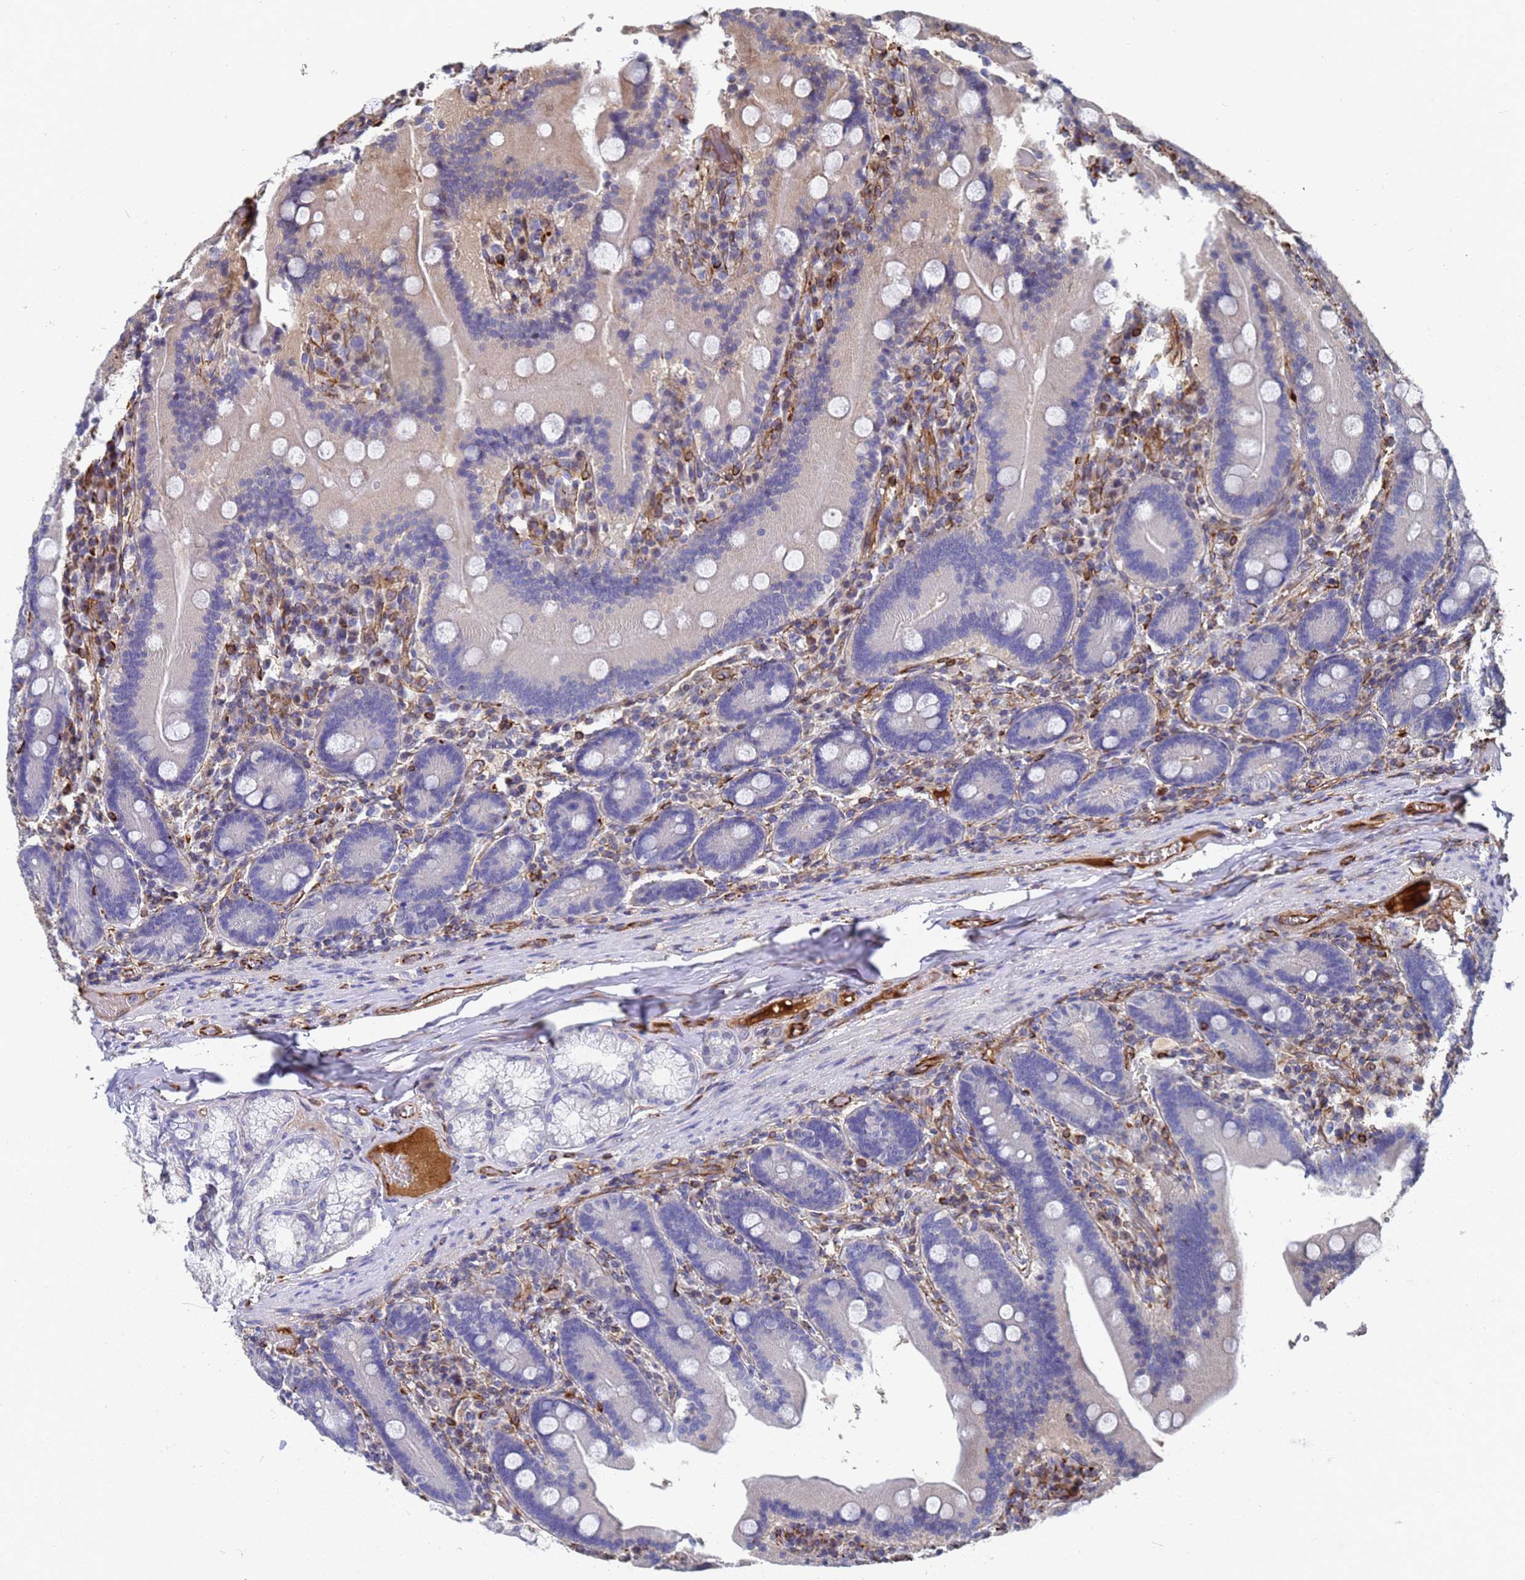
{"staining": {"intensity": "negative", "quantity": "none", "location": "none"}, "tissue": "duodenum", "cell_type": "Glandular cells", "image_type": "normal", "snomed": [{"axis": "morphology", "description": "Normal tissue, NOS"}, {"axis": "topography", "description": "Duodenum"}], "caption": "IHC of normal duodenum demonstrates no staining in glandular cells.", "gene": "SYT13", "patient": {"sex": "female", "age": 62}}